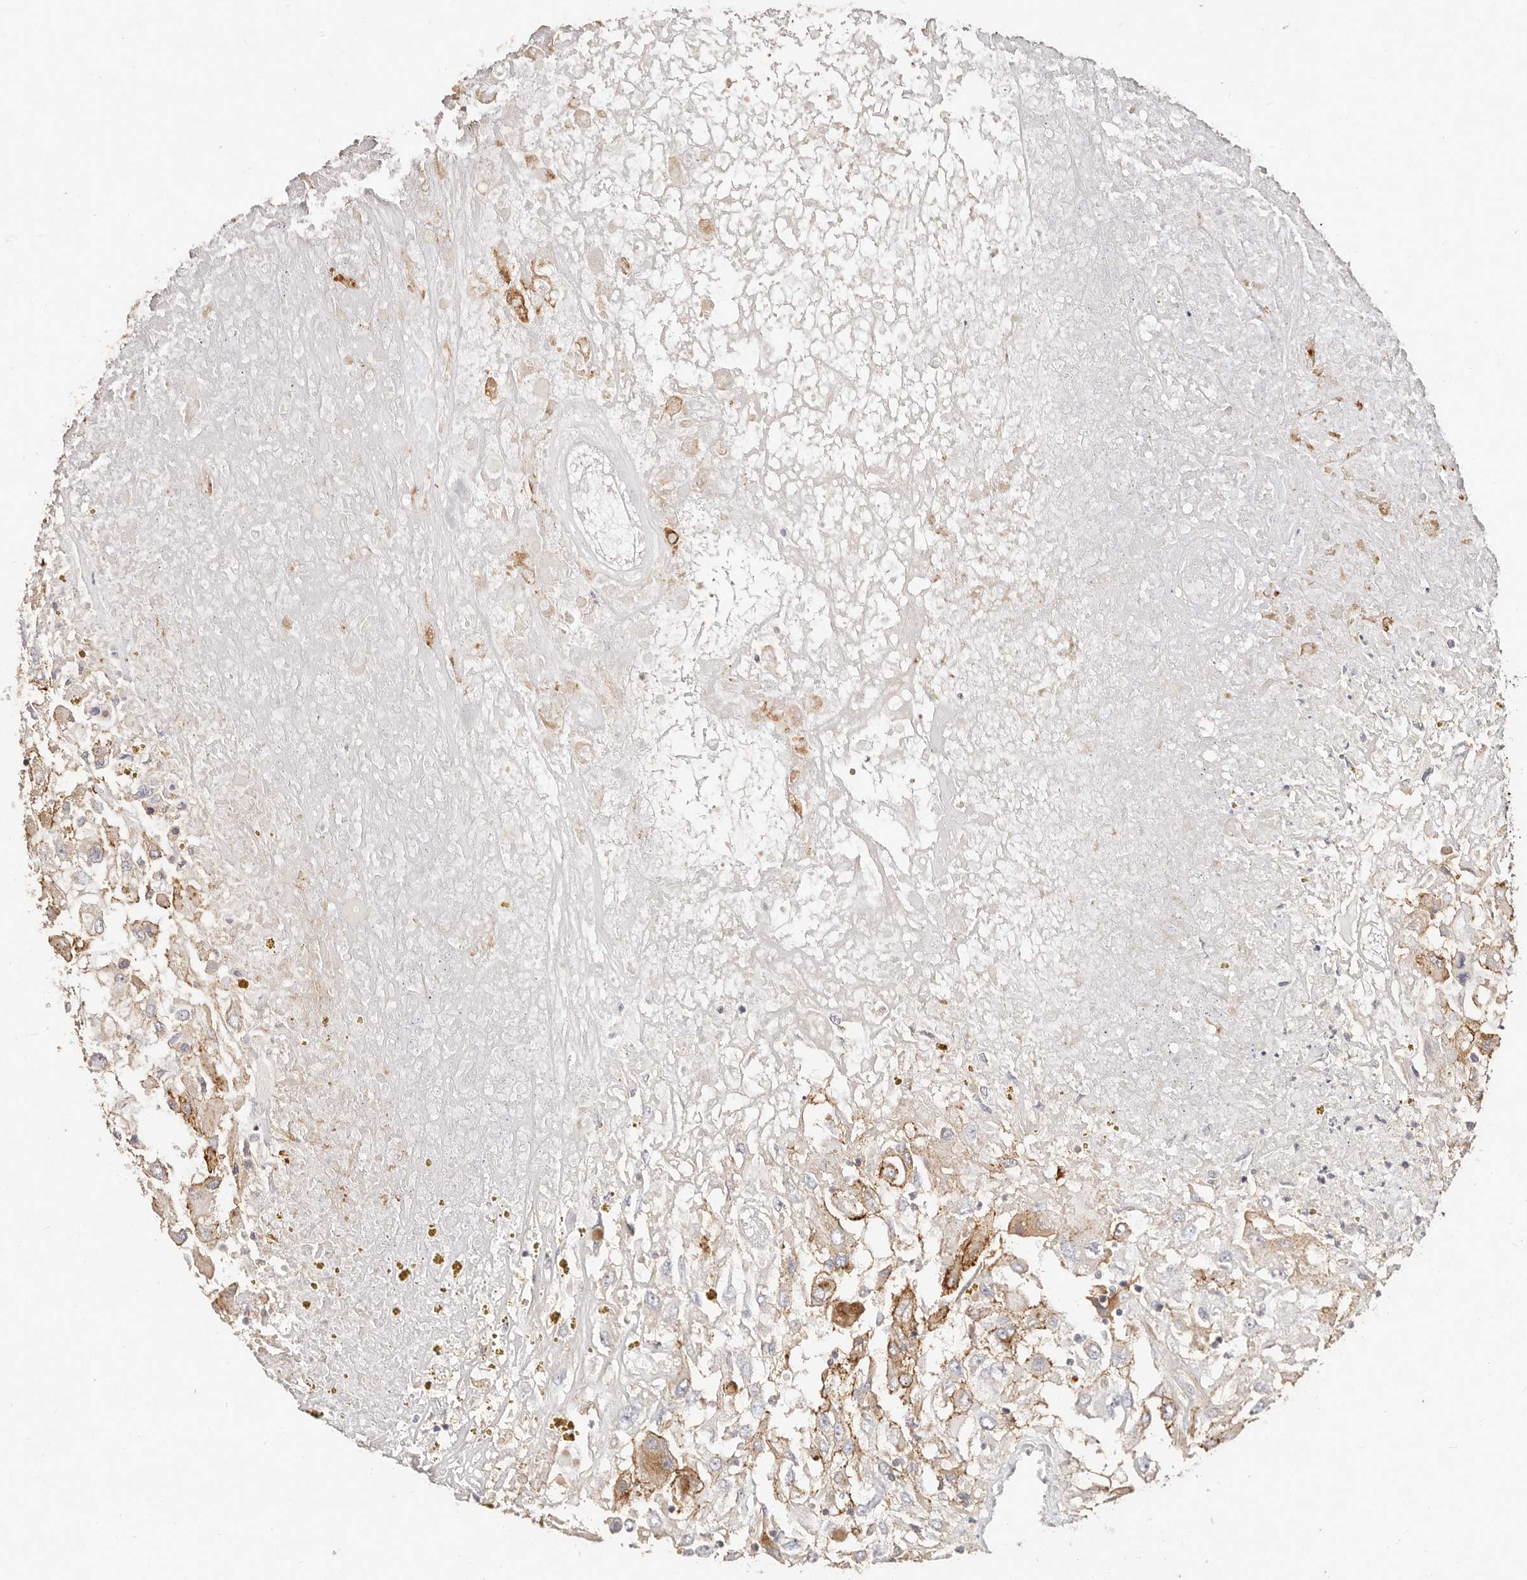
{"staining": {"intensity": "moderate", "quantity": "<25%", "location": "cytoplasmic/membranous"}, "tissue": "renal cancer", "cell_type": "Tumor cells", "image_type": "cancer", "snomed": [{"axis": "morphology", "description": "Adenocarcinoma, NOS"}, {"axis": "topography", "description": "Kidney"}], "caption": "Immunohistochemical staining of renal cancer exhibits moderate cytoplasmic/membranous protein positivity in about <25% of tumor cells. (brown staining indicates protein expression, while blue staining denotes nuclei).", "gene": "CXADR", "patient": {"sex": "female", "age": 52}}